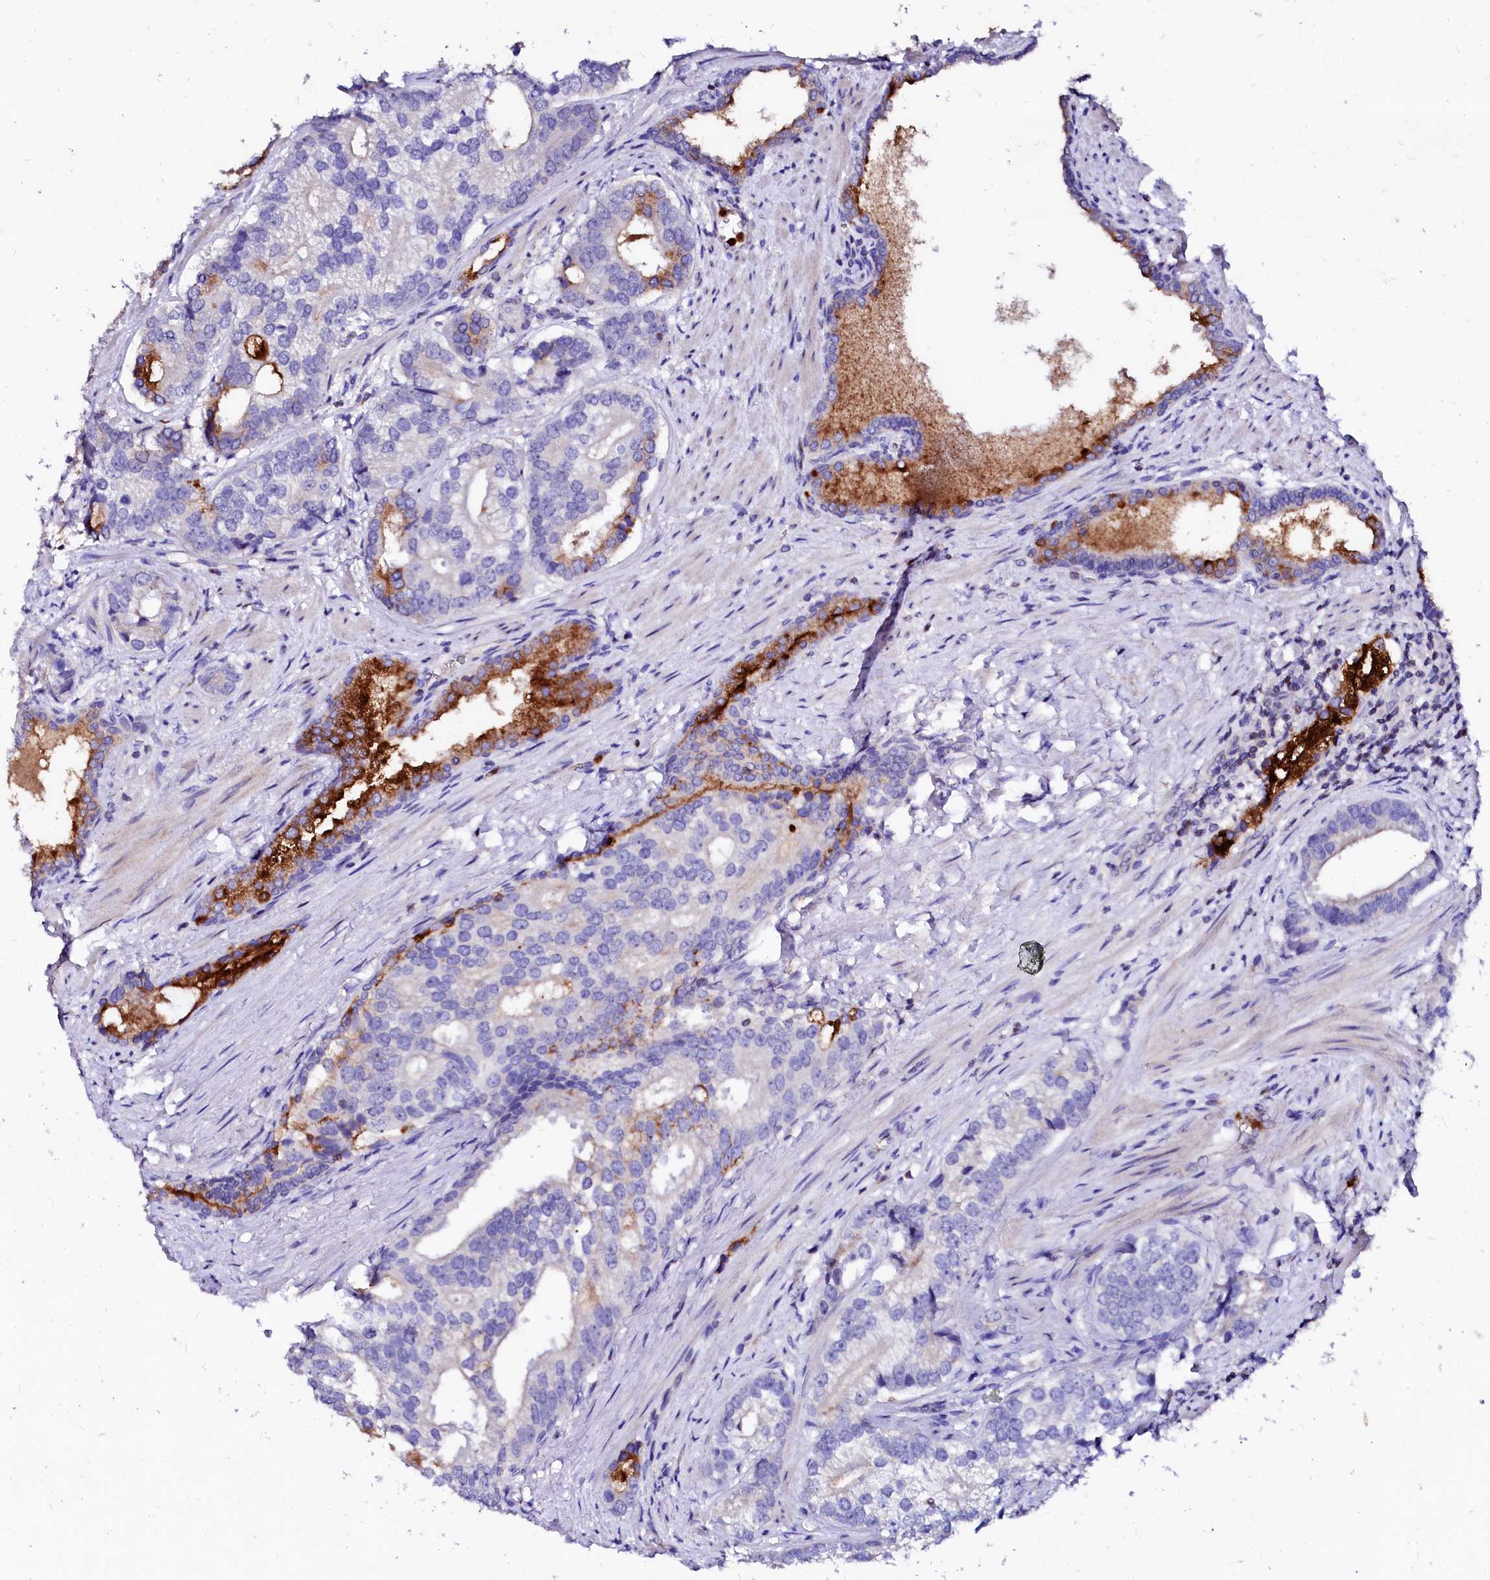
{"staining": {"intensity": "strong", "quantity": "<25%", "location": "cytoplasmic/membranous"}, "tissue": "prostate cancer", "cell_type": "Tumor cells", "image_type": "cancer", "snomed": [{"axis": "morphology", "description": "Adenocarcinoma, High grade"}, {"axis": "topography", "description": "Prostate"}], "caption": "Protein expression analysis of high-grade adenocarcinoma (prostate) demonstrates strong cytoplasmic/membranous positivity in approximately <25% of tumor cells.", "gene": "RAB27A", "patient": {"sex": "male", "age": 75}}